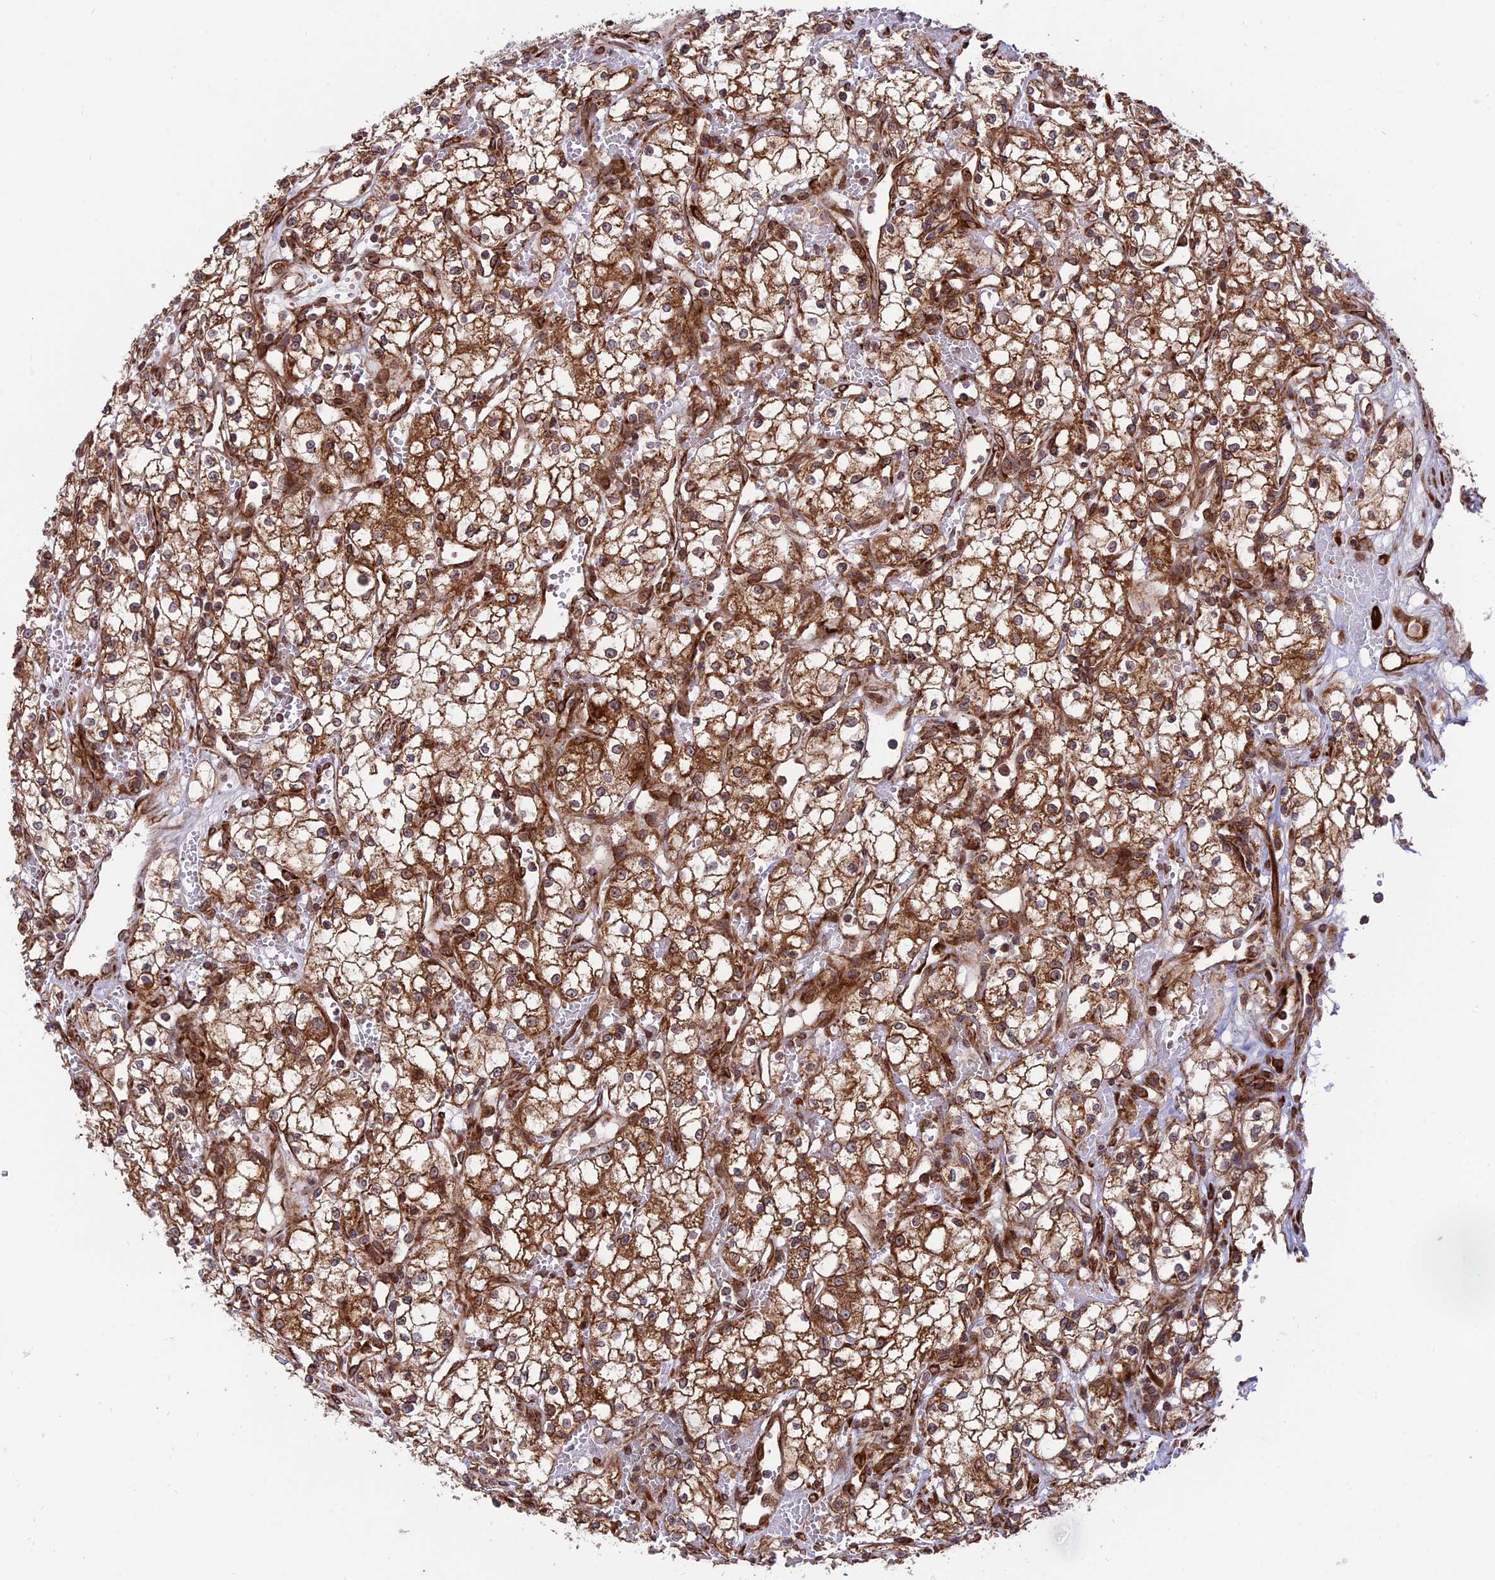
{"staining": {"intensity": "strong", "quantity": ">75%", "location": "cytoplasmic/membranous"}, "tissue": "renal cancer", "cell_type": "Tumor cells", "image_type": "cancer", "snomed": [{"axis": "morphology", "description": "Adenocarcinoma, NOS"}, {"axis": "topography", "description": "Kidney"}], "caption": "Human renal adenocarcinoma stained with a protein marker demonstrates strong staining in tumor cells.", "gene": "CRTAP", "patient": {"sex": "male", "age": 59}}